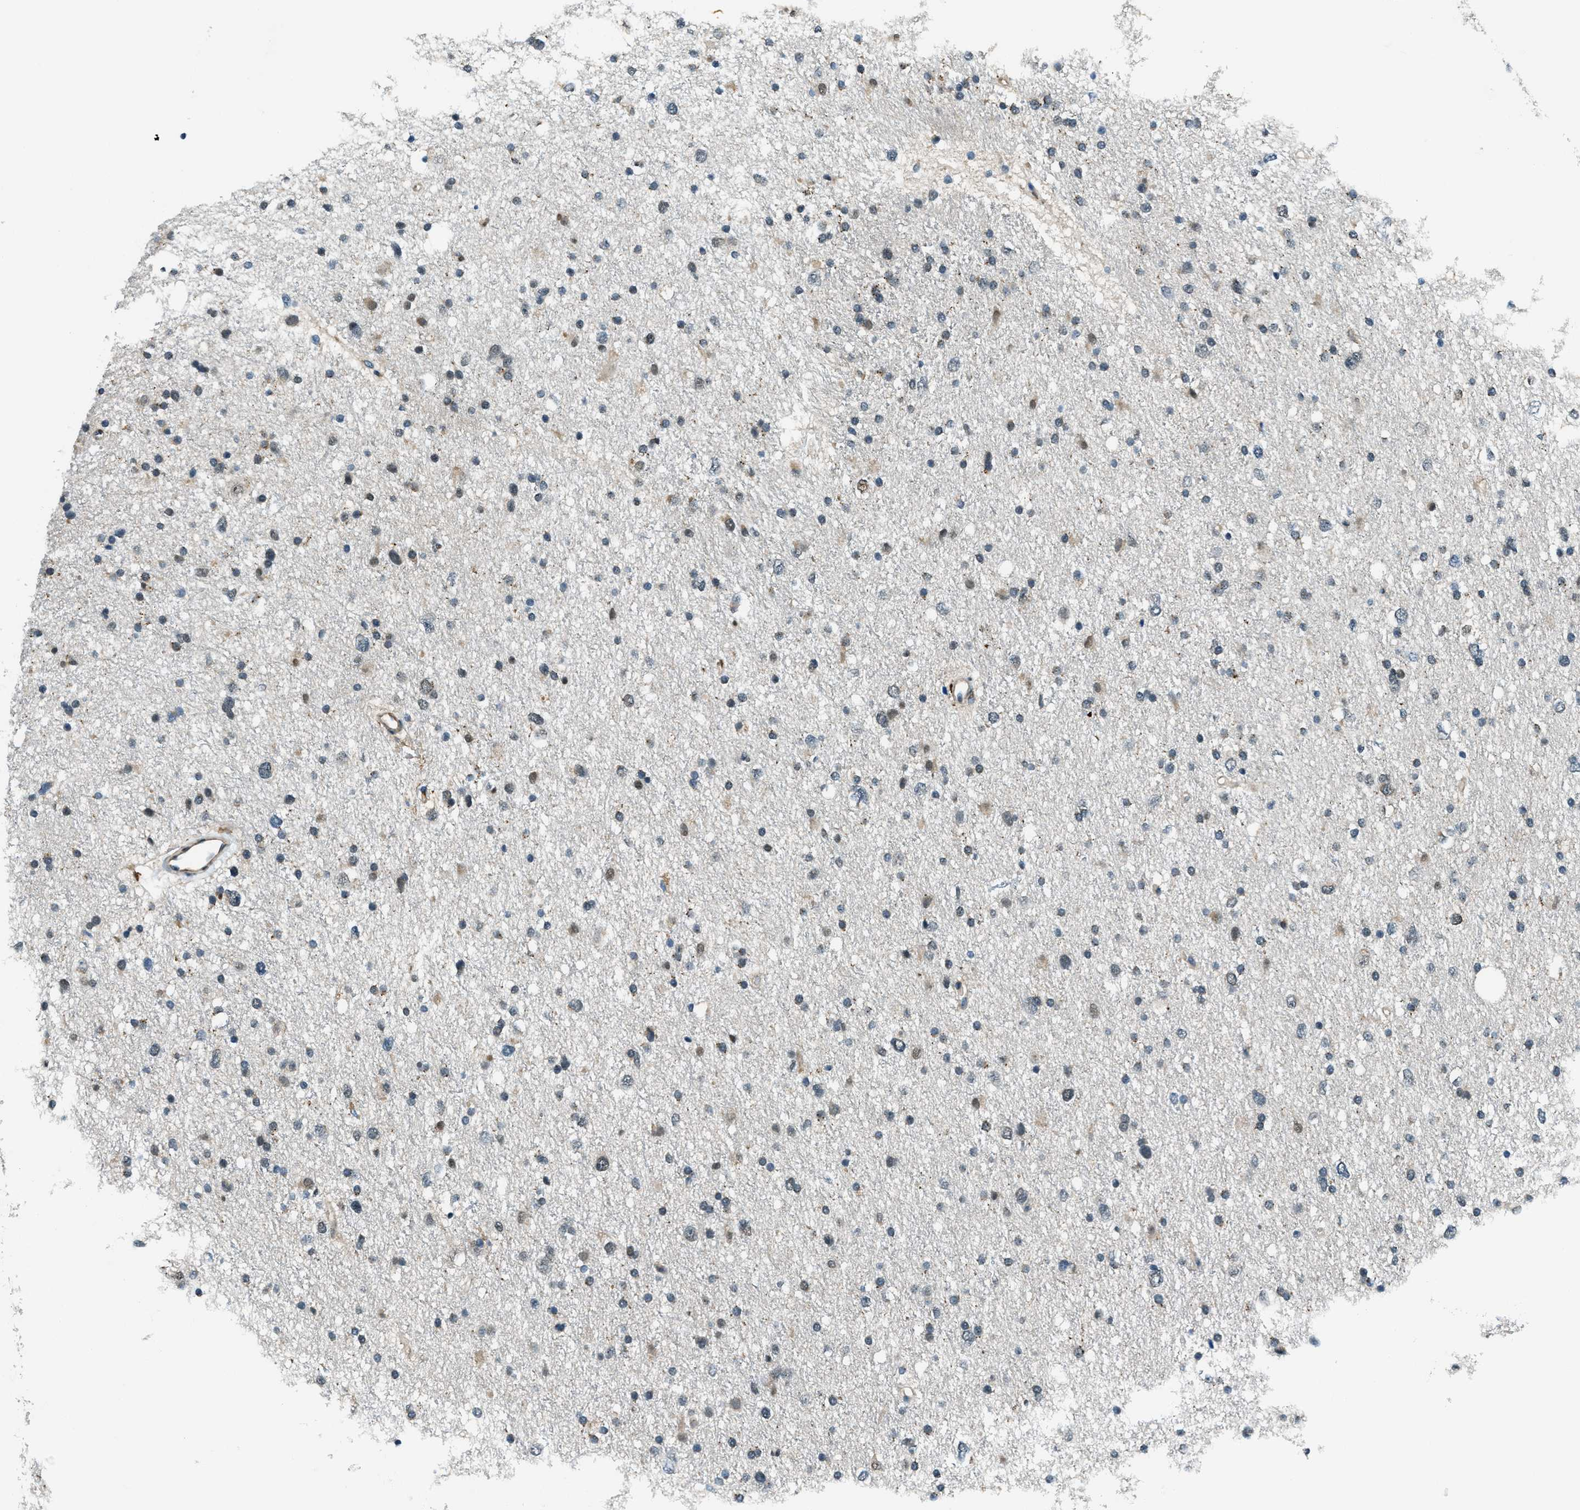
{"staining": {"intensity": "weak", "quantity": "<25%", "location": "cytoplasmic/membranous"}, "tissue": "glioma", "cell_type": "Tumor cells", "image_type": "cancer", "snomed": [{"axis": "morphology", "description": "Glioma, malignant, Low grade"}, {"axis": "topography", "description": "Brain"}], "caption": "Tumor cells are negative for brown protein staining in malignant glioma (low-grade).", "gene": "GINM1", "patient": {"sex": "female", "age": 37}}